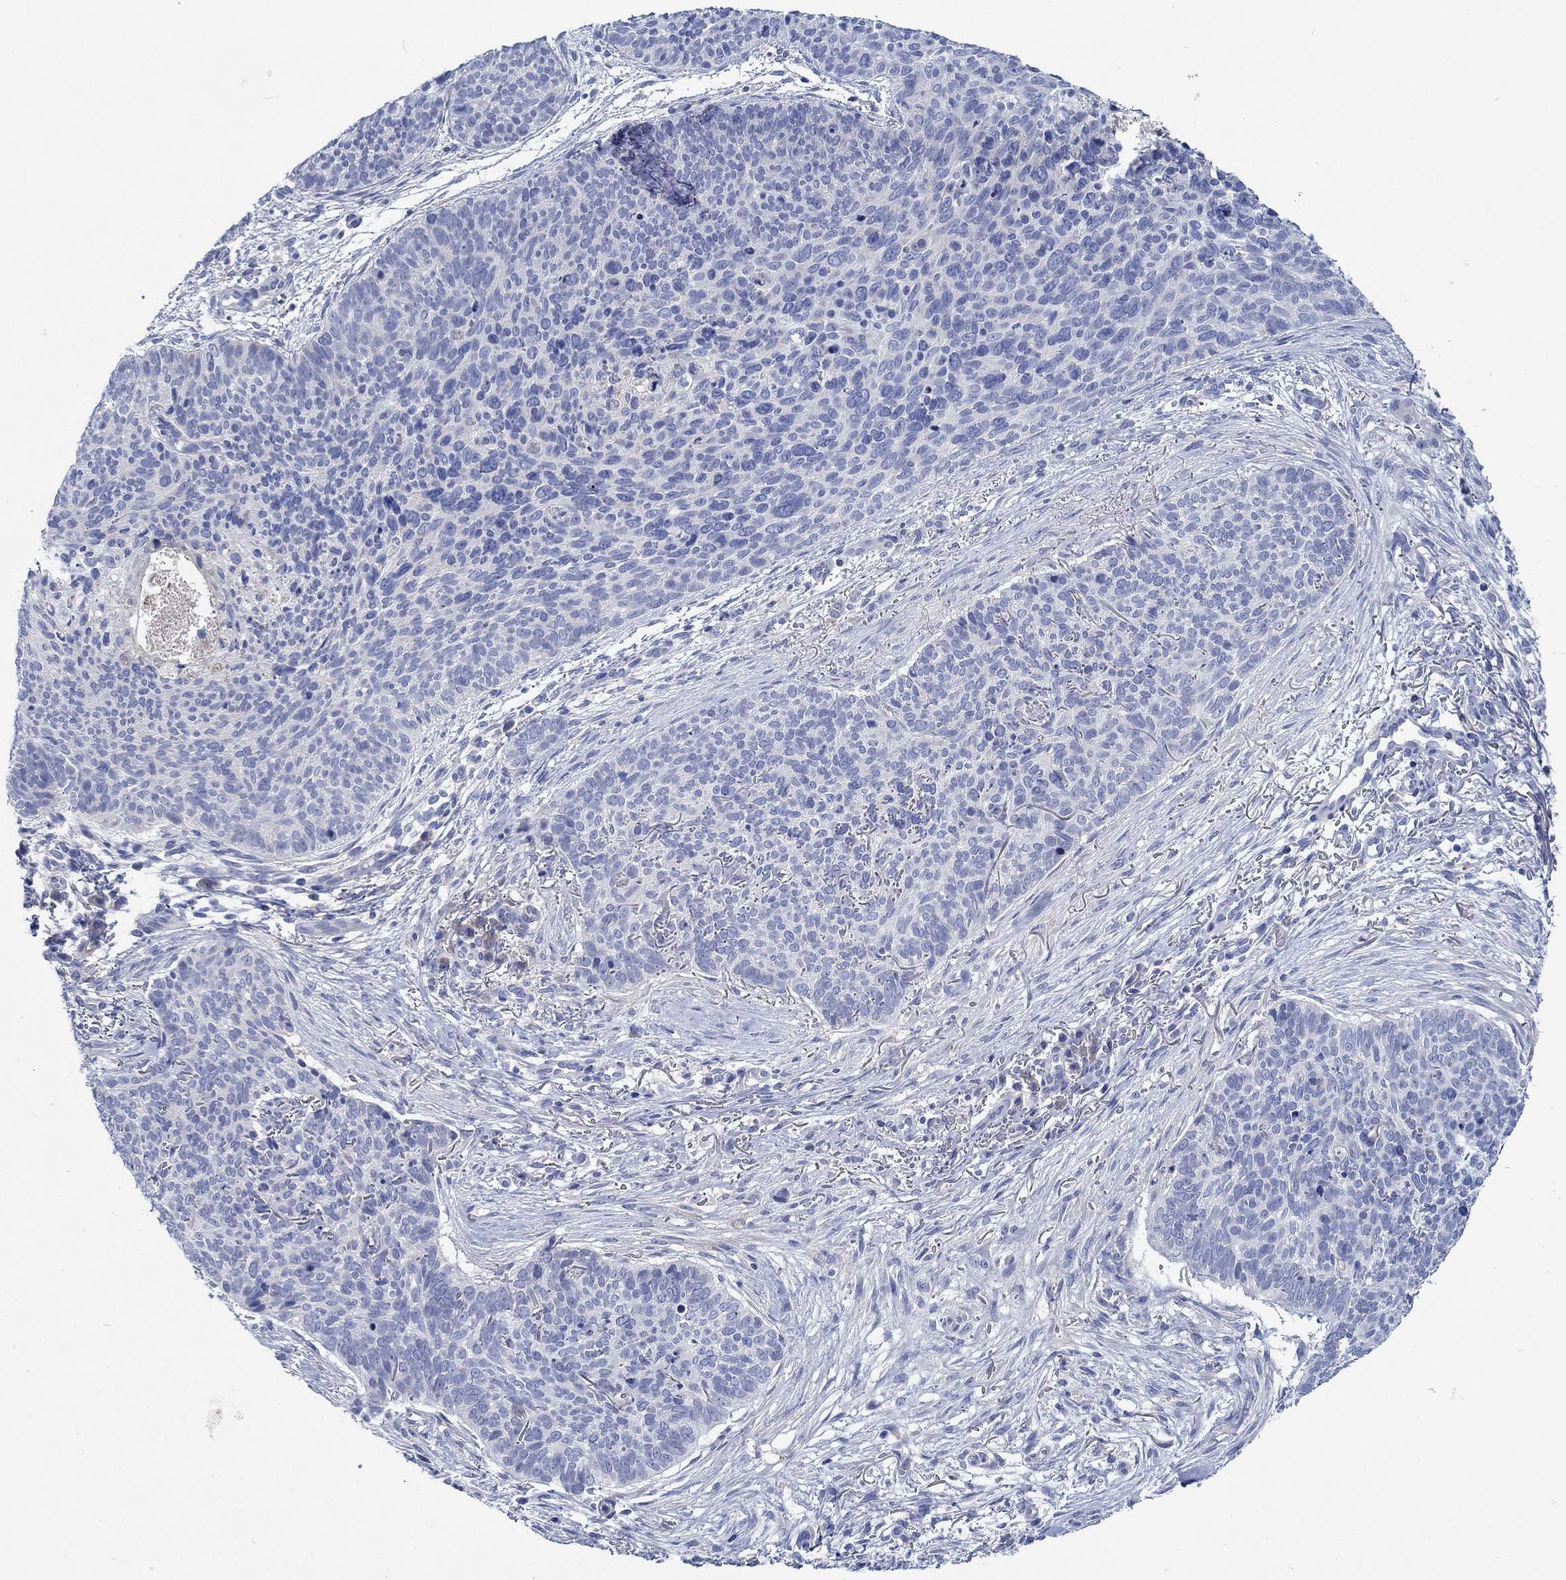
{"staining": {"intensity": "negative", "quantity": "none", "location": "none"}, "tissue": "skin cancer", "cell_type": "Tumor cells", "image_type": "cancer", "snomed": [{"axis": "morphology", "description": "Basal cell carcinoma"}, {"axis": "topography", "description": "Skin"}], "caption": "DAB (3,3'-diaminobenzidine) immunohistochemical staining of skin cancer displays no significant expression in tumor cells.", "gene": "TRIM16", "patient": {"sex": "male", "age": 64}}